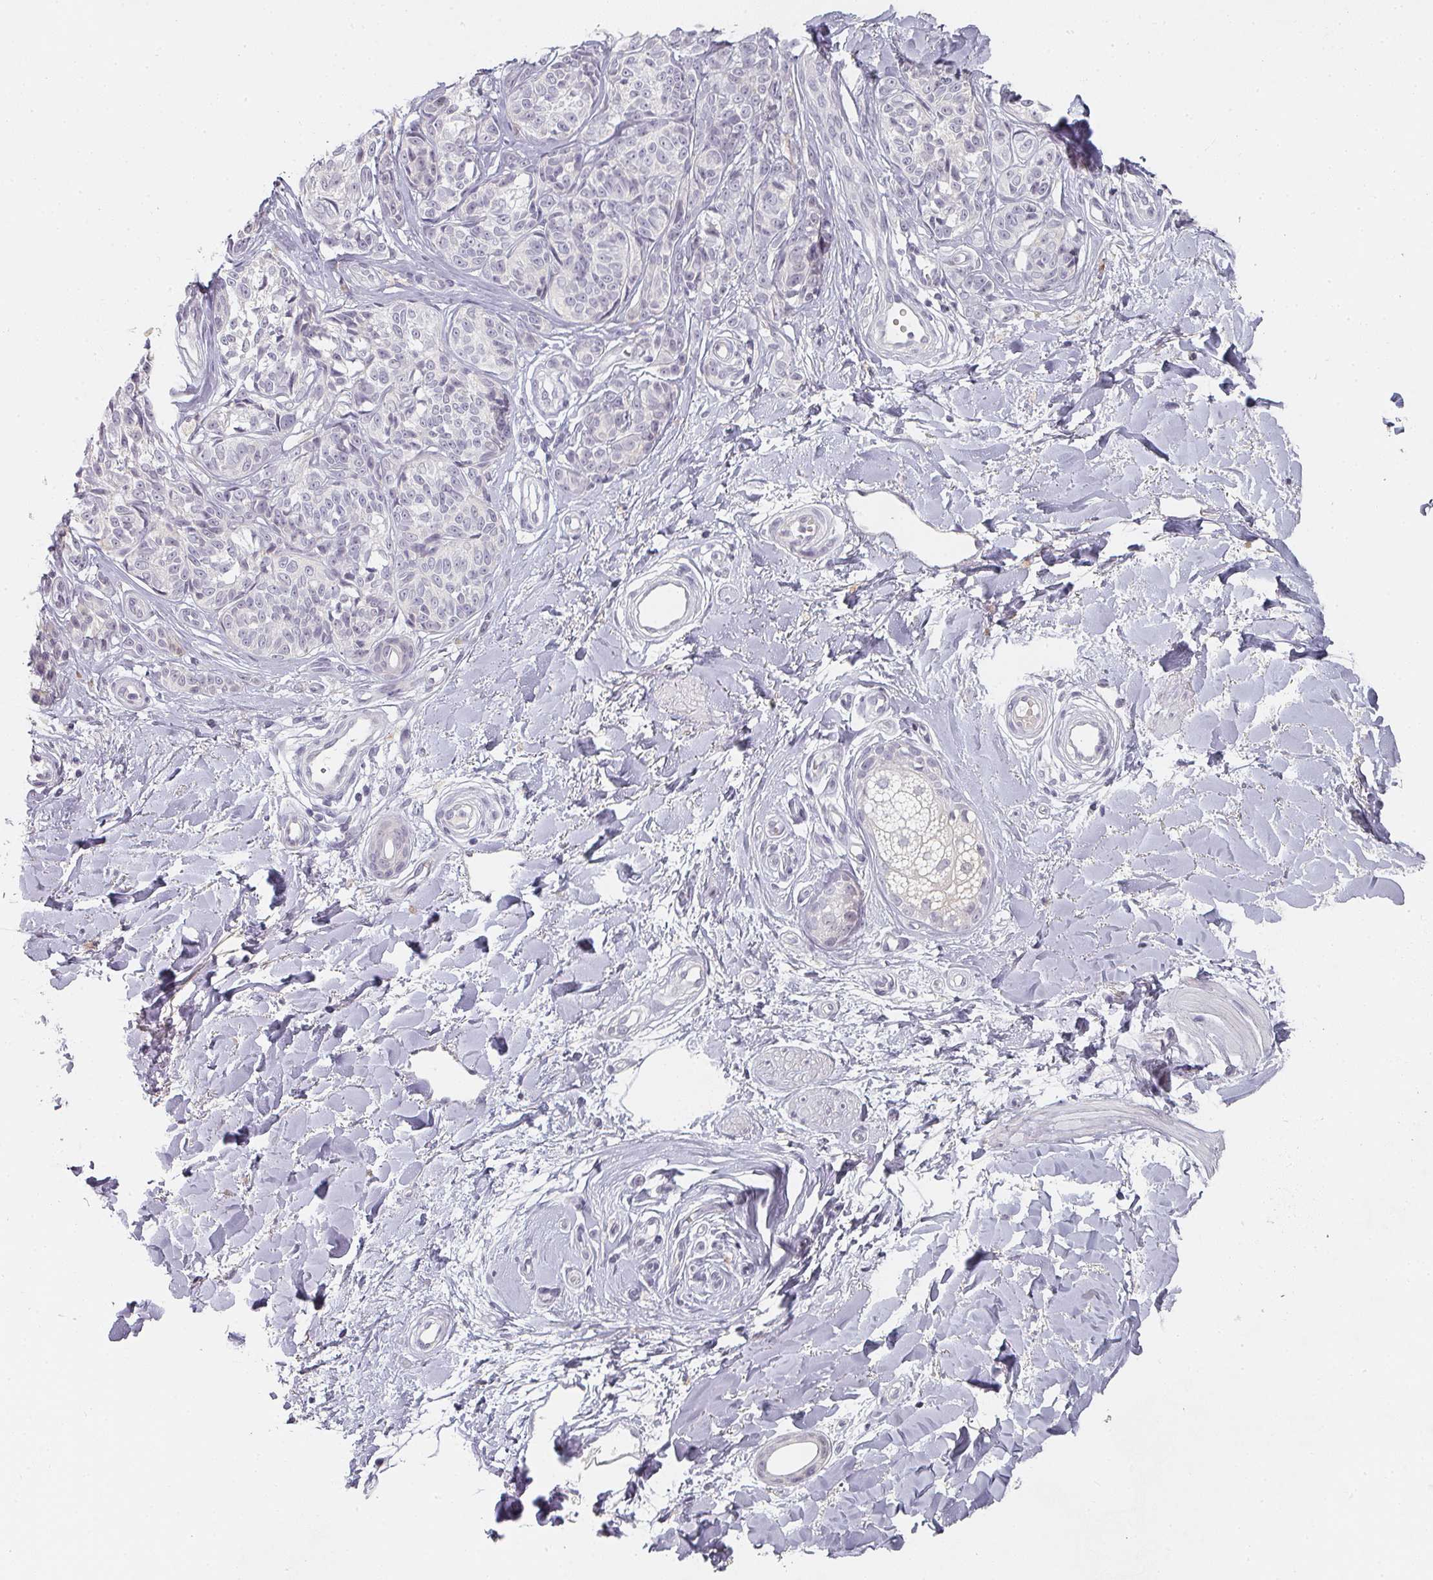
{"staining": {"intensity": "negative", "quantity": "none", "location": "none"}, "tissue": "melanoma", "cell_type": "Tumor cells", "image_type": "cancer", "snomed": [{"axis": "morphology", "description": "Malignant melanoma, NOS"}, {"axis": "topography", "description": "Skin"}], "caption": "Immunohistochemistry (IHC) of malignant melanoma shows no expression in tumor cells.", "gene": "SHISA2", "patient": {"sex": "female", "age": 37}}